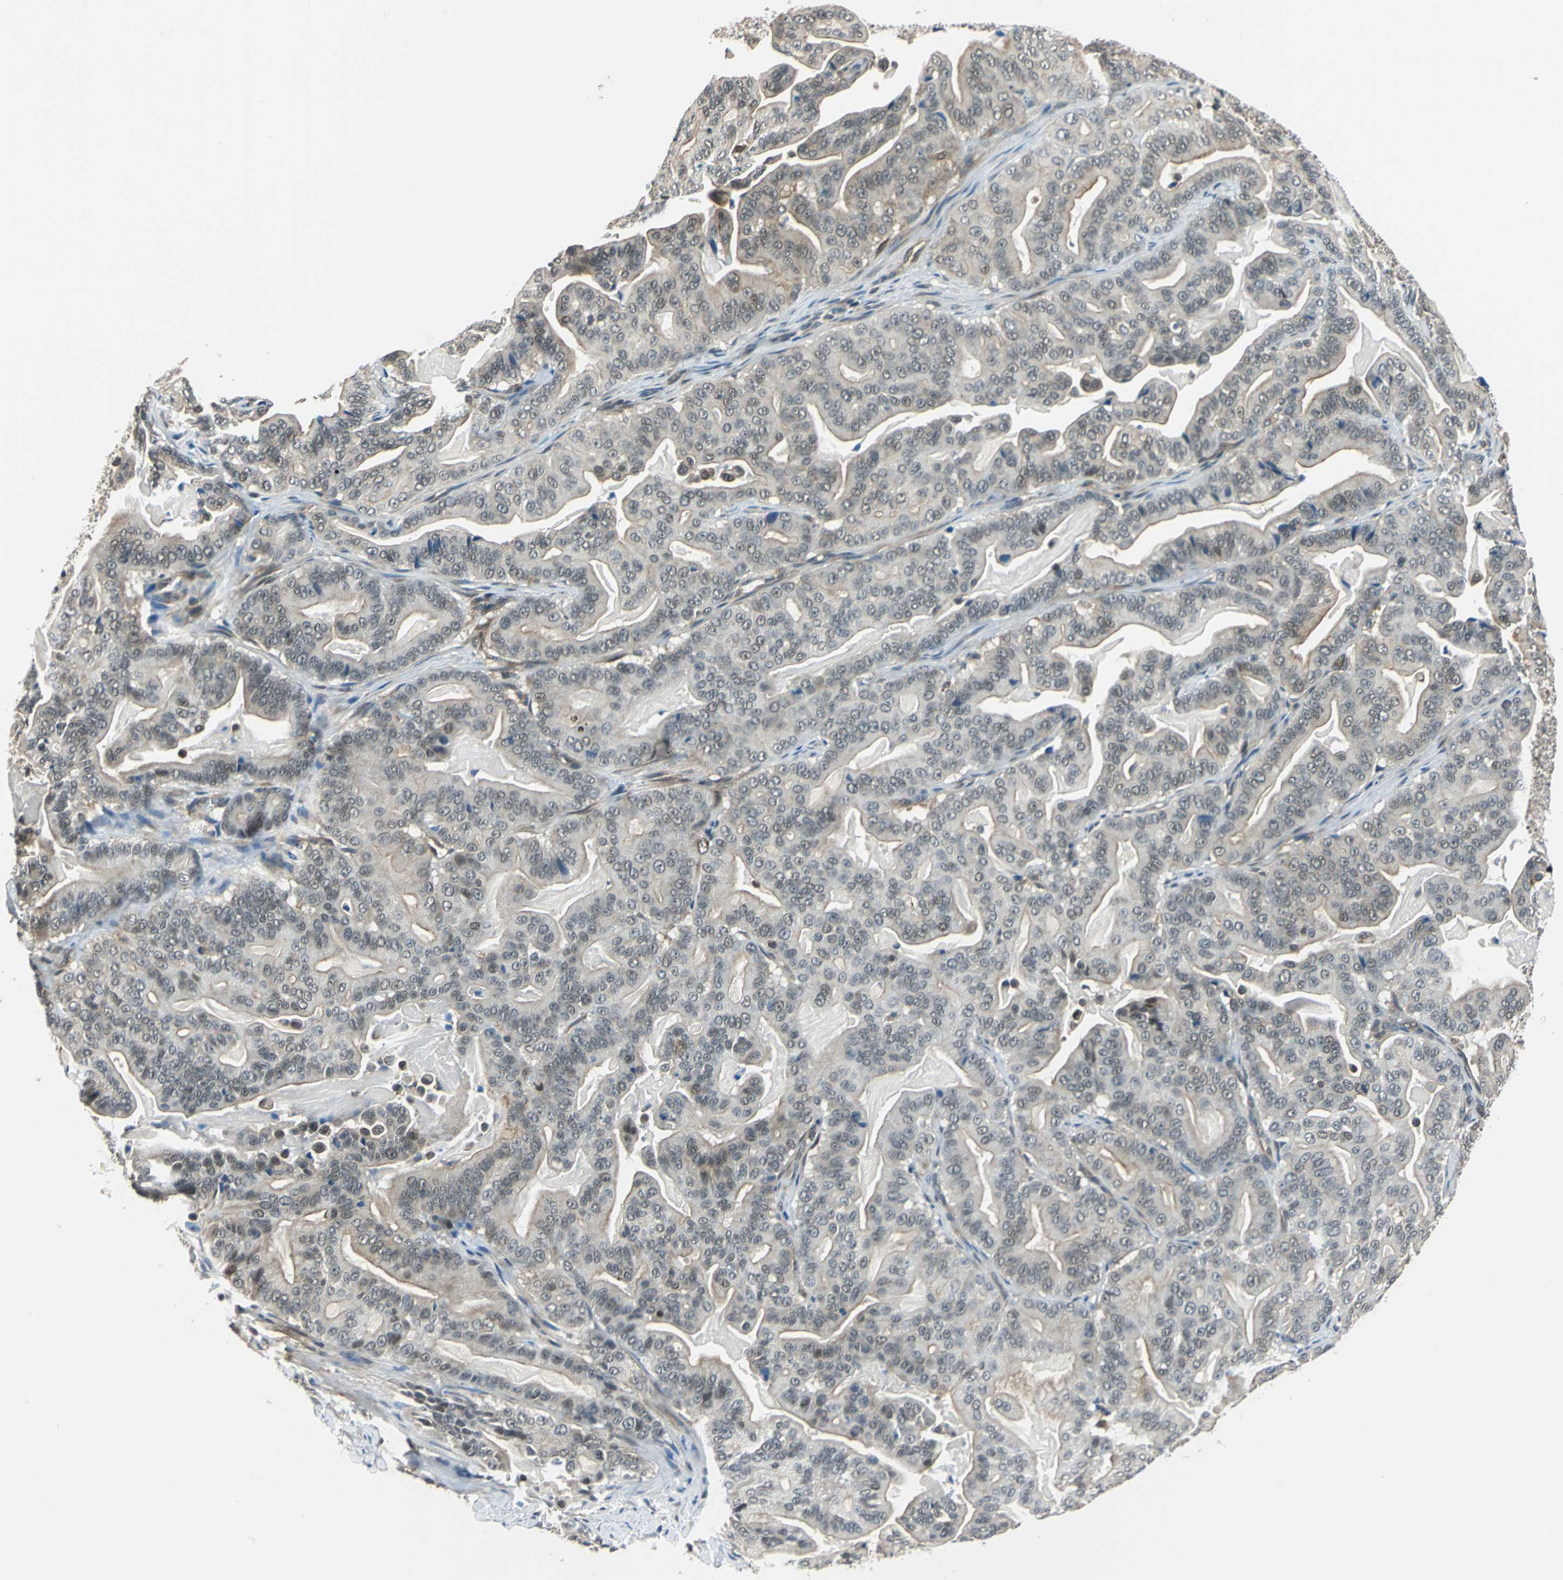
{"staining": {"intensity": "weak", "quantity": "25%-75%", "location": "cytoplasmic/membranous,nuclear"}, "tissue": "pancreatic cancer", "cell_type": "Tumor cells", "image_type": "cancer", "snomed": [{"axis": "morphology", "description": "Adenocarcinoma, NOS"}, {"axis": "topography", "description": "Pancreas"}], "caption": "Weak cytoplasmic/membranous and nuclear staining for a protein is seen in about 25%-75% of tumor cells of adenocarcinoma (pancreatic) using IHC.", "gene": "ARPC3", "patient": {"sex": "male", "age": 63}}